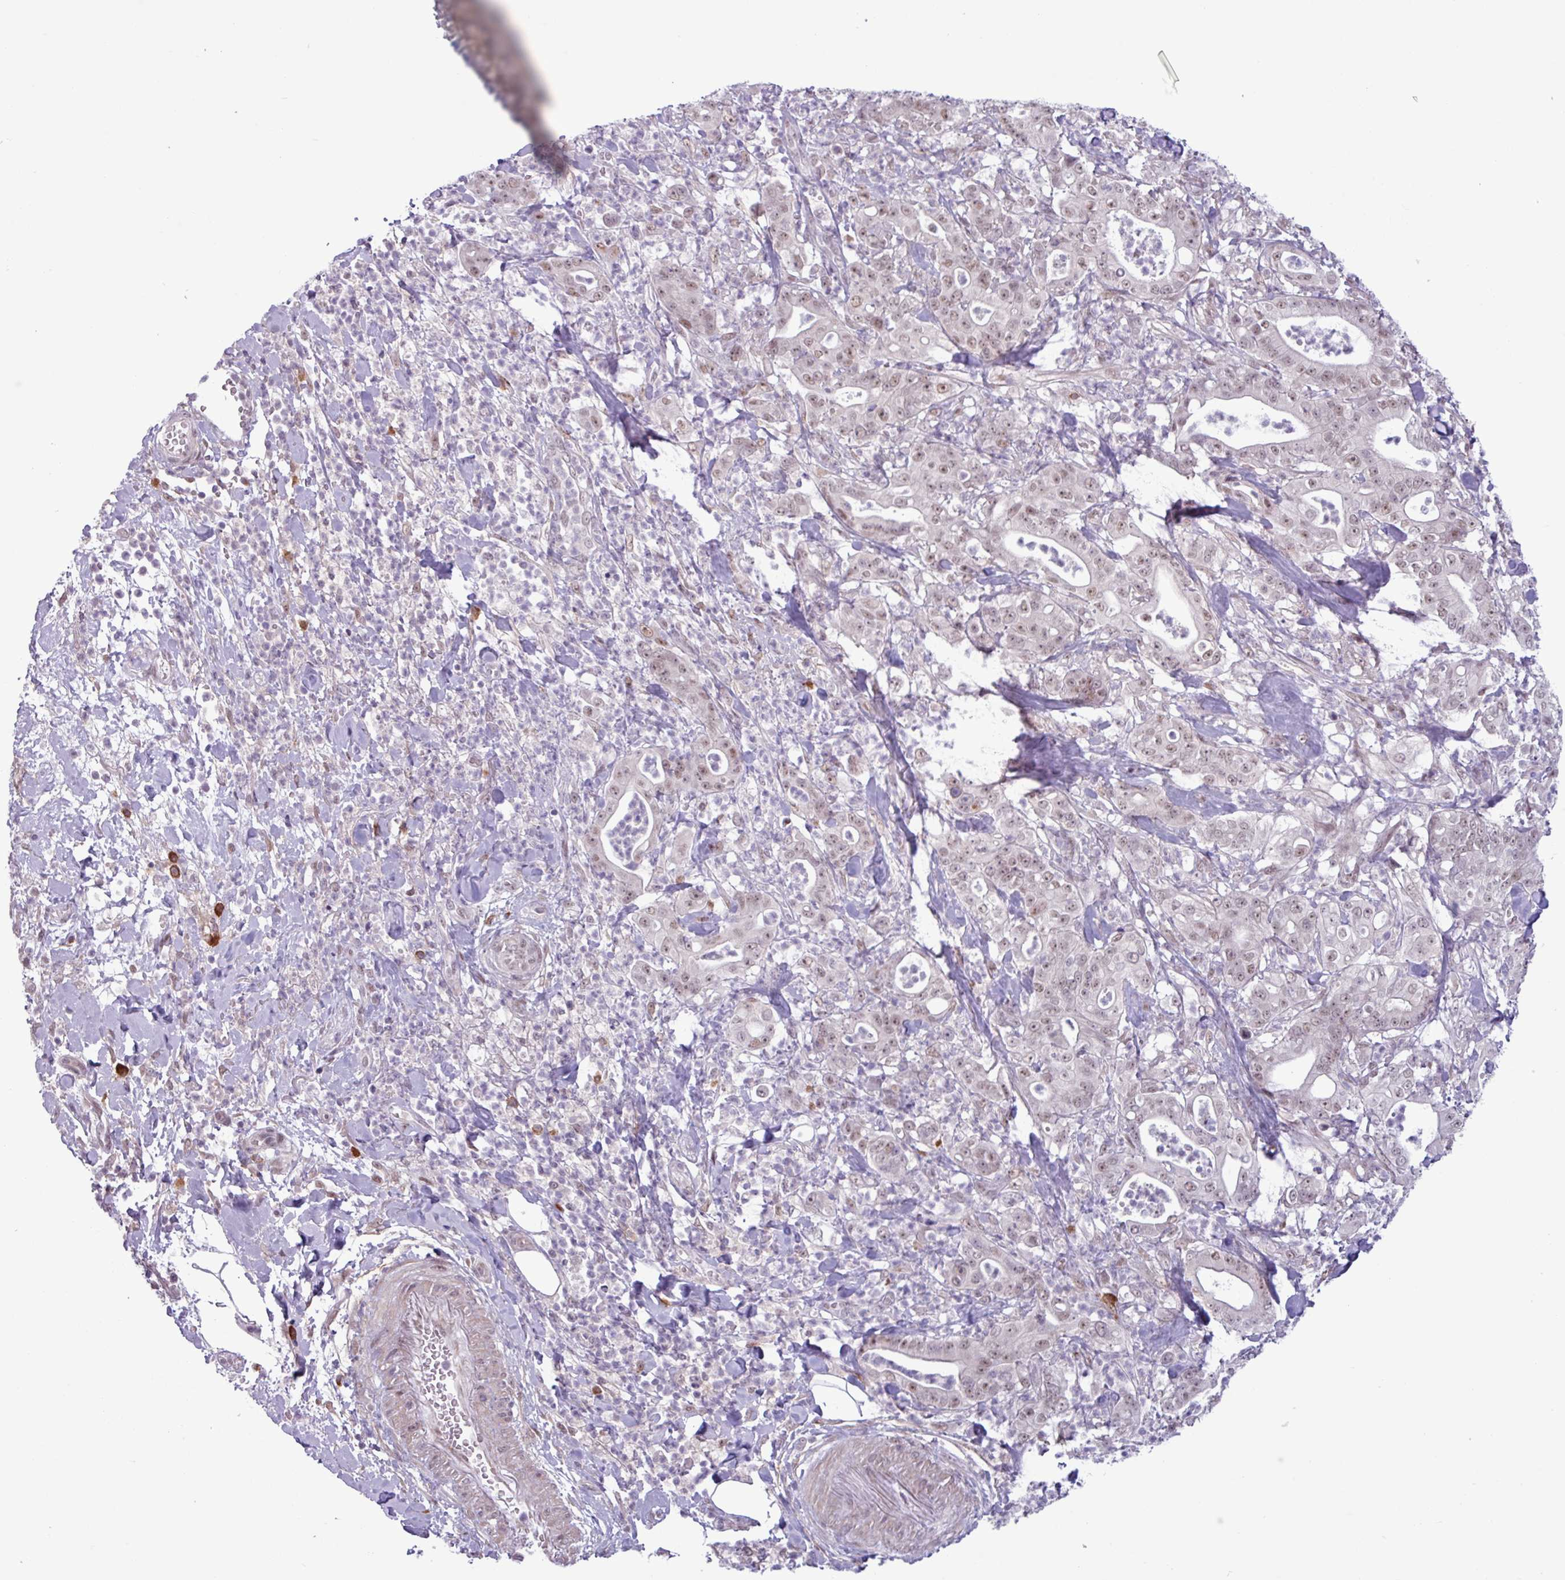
{"staining": {"intensity": "weak", "quantity": ">75%", "location": "nuclear"}, "tissue": "pancreatic cancer", "cell_type": "Tumor cells", "image_type": "cancer", "snomed": [{"axis": "morphology", "description": "Adenocarcinoma, NOS"}, {"axis": "topography", "description": "Pancreas"}], "caption": "Pancreatic adenocarcinoma stained for a protein (brown) exhibits weak nuclear positive expression in approximately >75% of tumor cells.", "gene": "NOTCH2", "patient": {"sex": "male", "age": 71}}